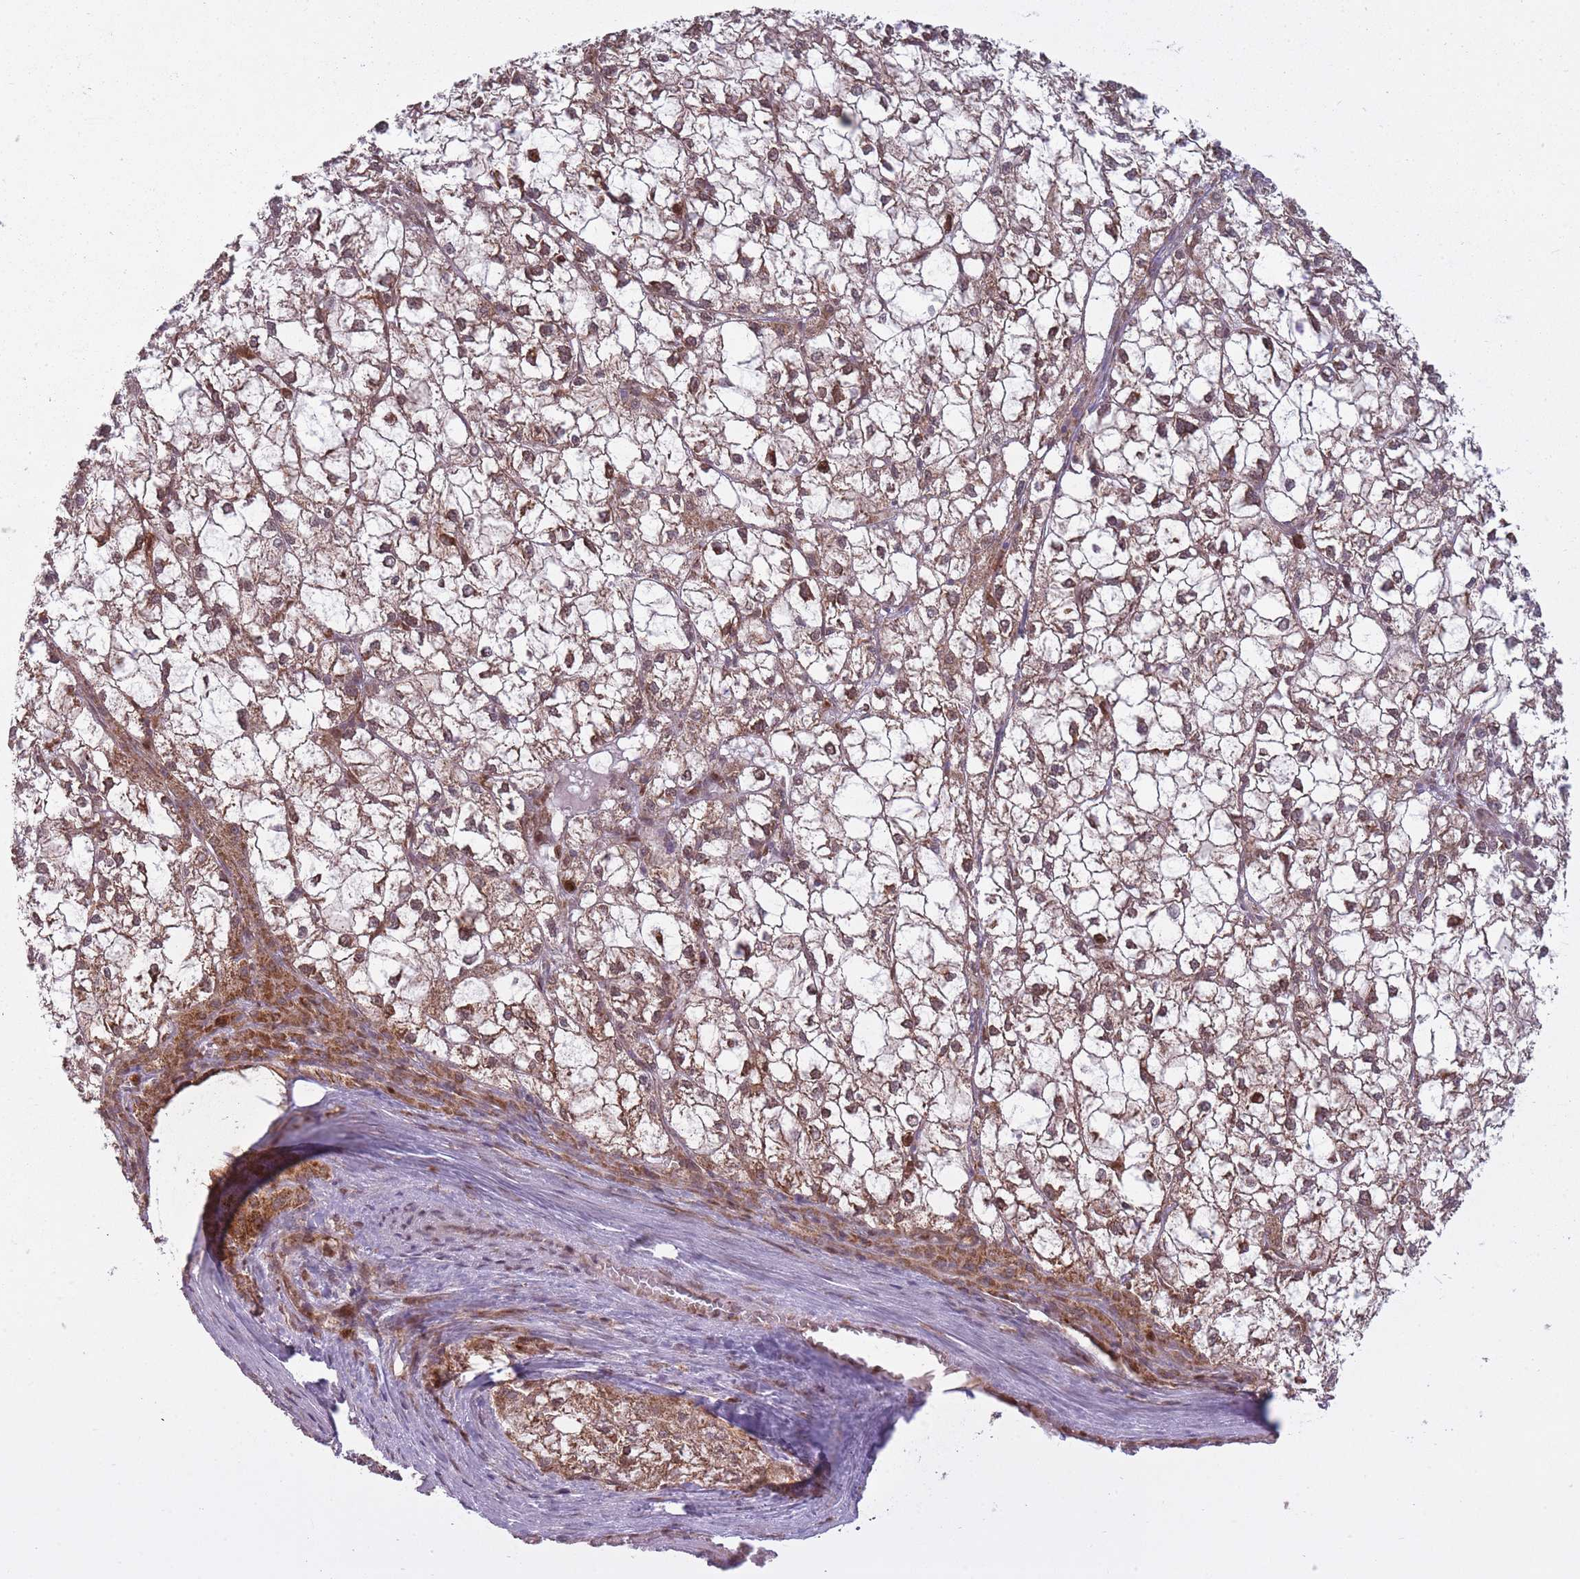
{"staining": {"intensity": "moderate", "quantity": ">75%", "location": "cytoplasmic/membranous"}, "tissue": "liver cancer", "cell_type": "Tumor cells", "image_type": "cancer", "snomed": [{"axis": "morphology", "description": "Carcinoma, Hepatocellular, NOS"}, {"axis": "topography", "description": "Liver"}], "caption": "A brown stain labels moderate cytoplasmic/membranous expression of a protein in liver cancer (hepatocellular carcinoma) tumor cells. (DAB (3,3'-diaminobenzidine) = brown stain, brightfield microscopy at high magnification).", "gene": "LGALS9", "patient": {"sex": "female", "age": 43}}